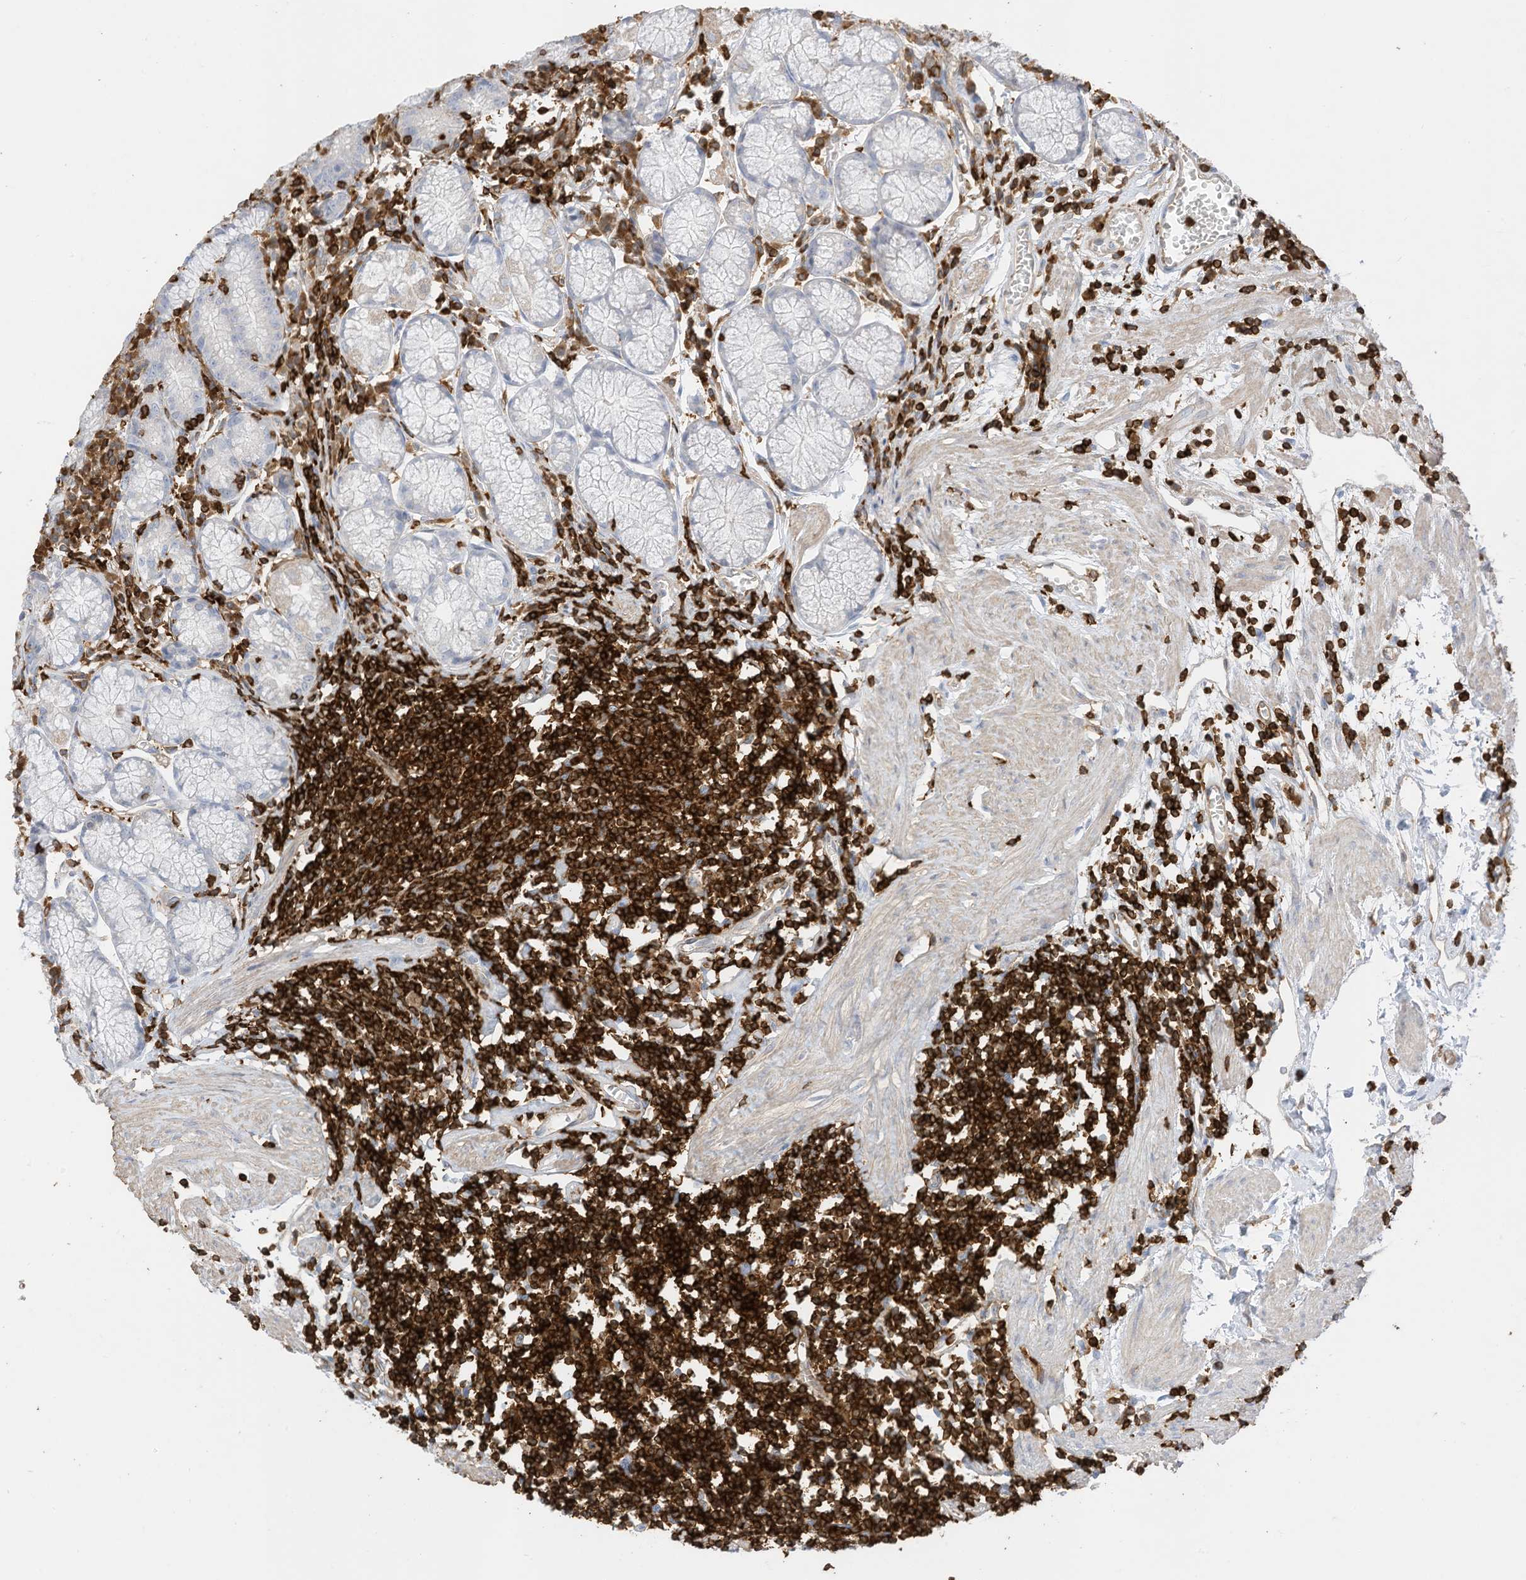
{"staining": {"intensity": "negative", "quantity": "none", "location": "none"}, "tissue": "stomach", "cell_type": "Glandular cells", "image_type": "normal", "snomed": [{"axis": "morphology", "description": "Normal tissue, NOS"}, {"axis": "topography", "description": "Stomach"}], "caption": "A high-resolution photomicrograph shows IHC staining of unremarkable stomach, which exhibits no significant positivity in glandular cells.", "gene": "ARHGAP25", "patient": {"sex": "male", "age": 55}}